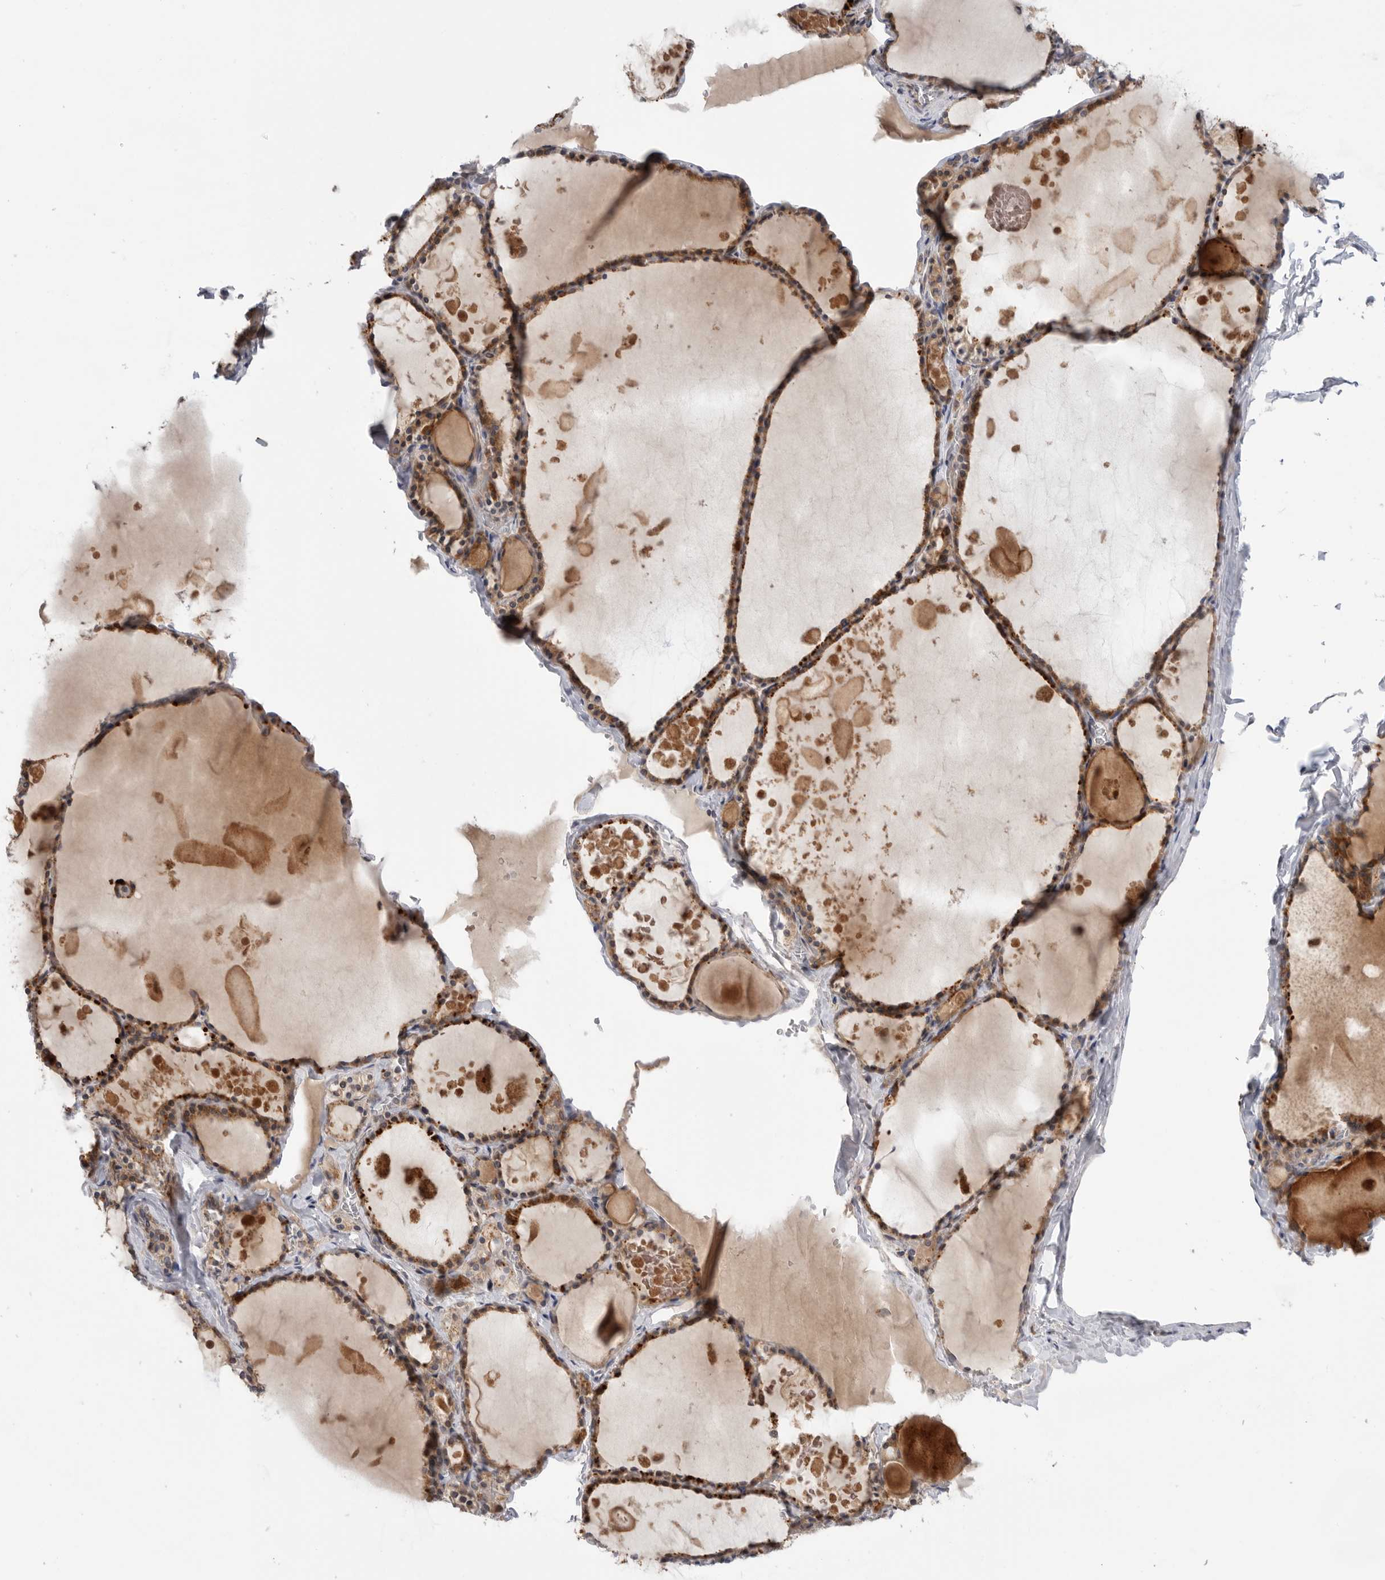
{"staining": {"intensity": "strong", "quantity": ">75%", "location": "cytoplasmic/membranous"}, "tissue": "thyroid gland", "cell_type": "Glandular cells", "image_type": "normal", "snomed": [{"axis": "morphology", "description": "Normal tissue, NOS"}, {"axis": "topography", "description": "Thyroid gland"}], "caption": "The micrograph demonstrates a brown stain indicating the presence of a protein in the cytoplasmic/membranous of glandular cells in thyroid gland.", "gene": "MTFR1L", "patient": {"sex": "male", "age": 56}}